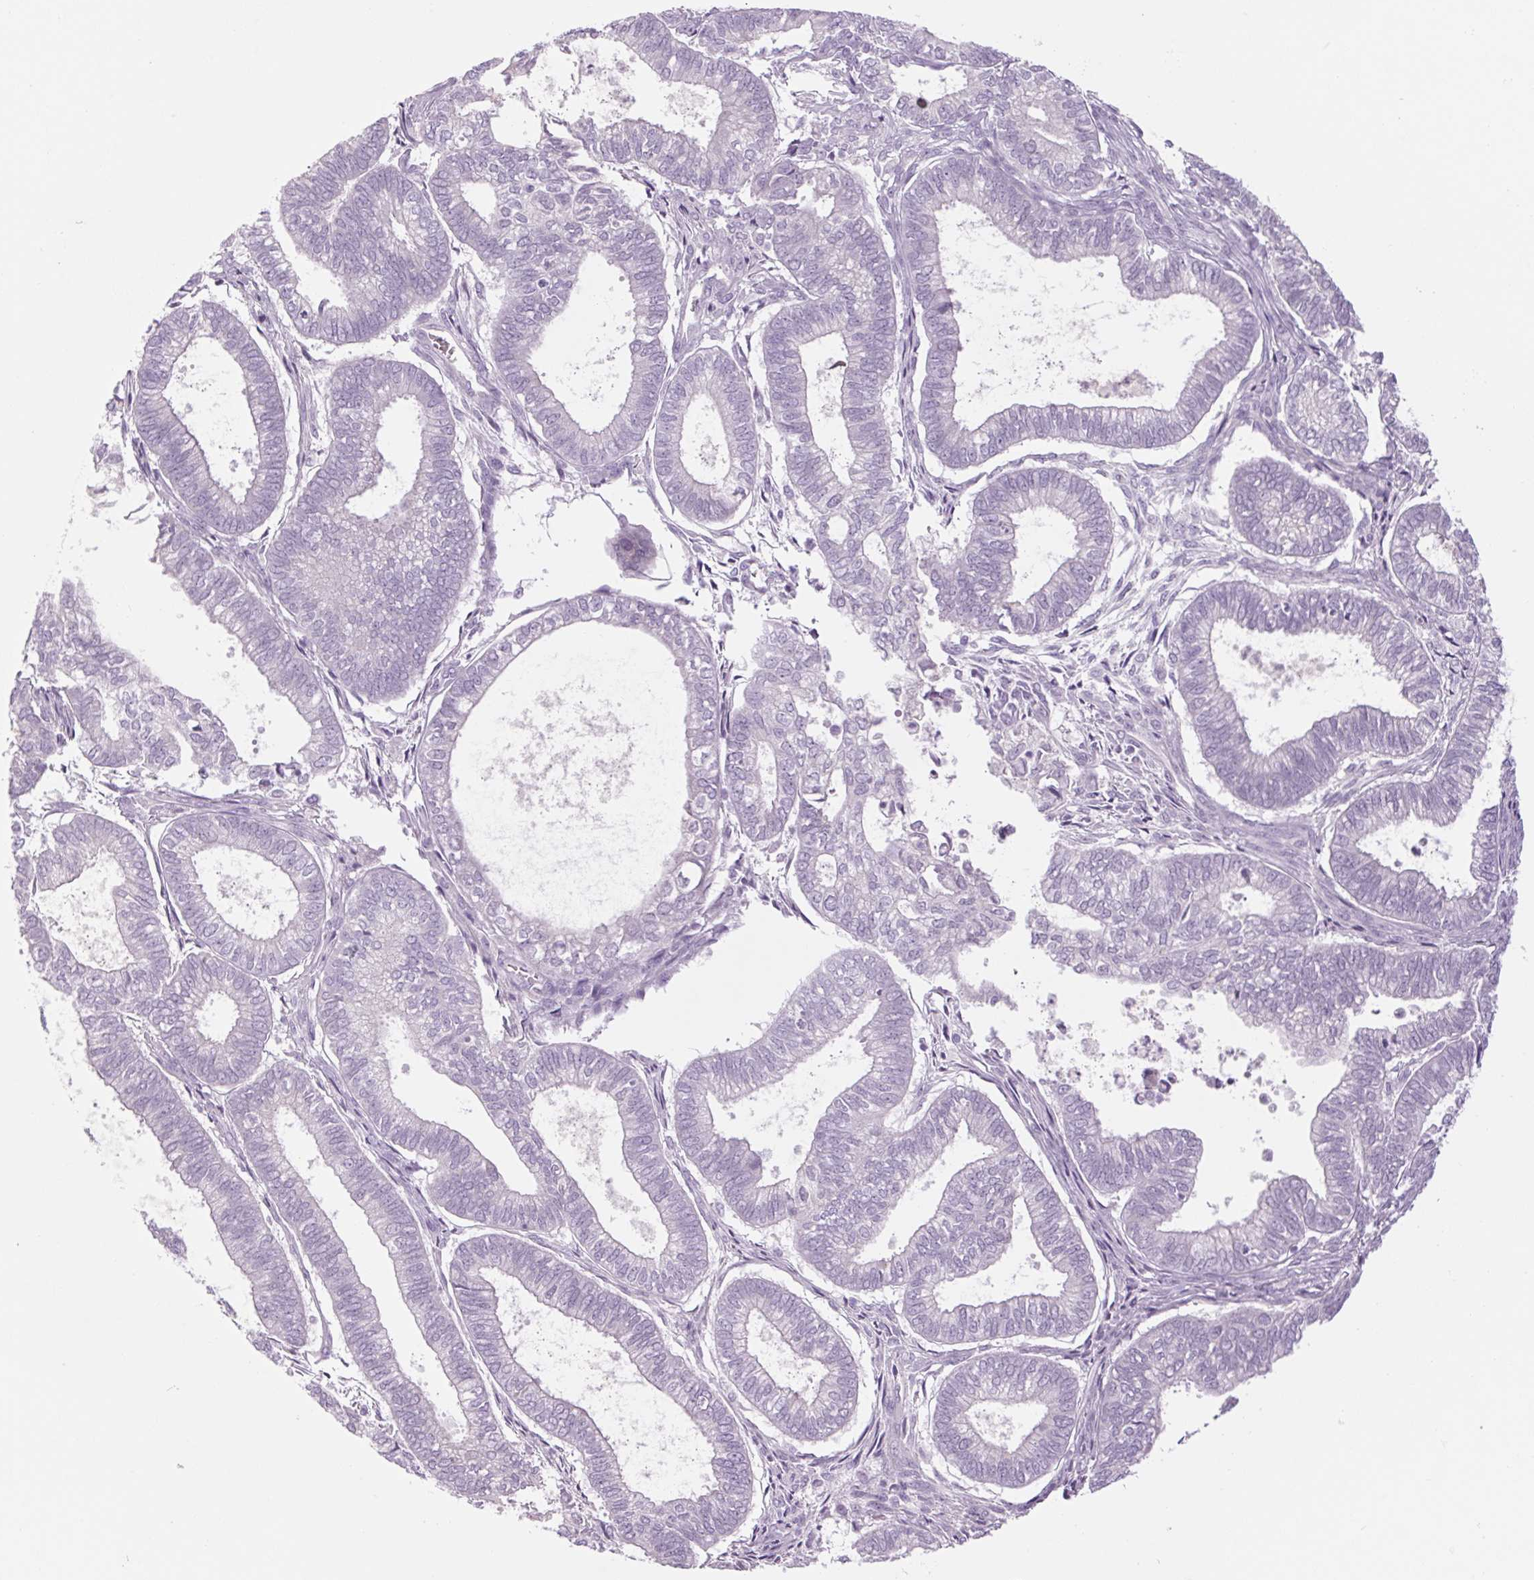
{"staining": {"intensity": "negative", "quantity": "none", "location": "none"}, "tissue": "ovarian cancer", "cell_type": "Tumor cells", "image_type": "cancer", "snomed": [{"axis": "morphology", "description": "Carcinoma, endometroid"}, {"axis": "topography", "description": "Ovary"}], "caption": "Immunohistochemical staining of human ovarian endometroid carcinoma exhibits no significant staining in tumor cells.", "gene": "RPTN", "patient": {"sex": "female", "age": 64}}